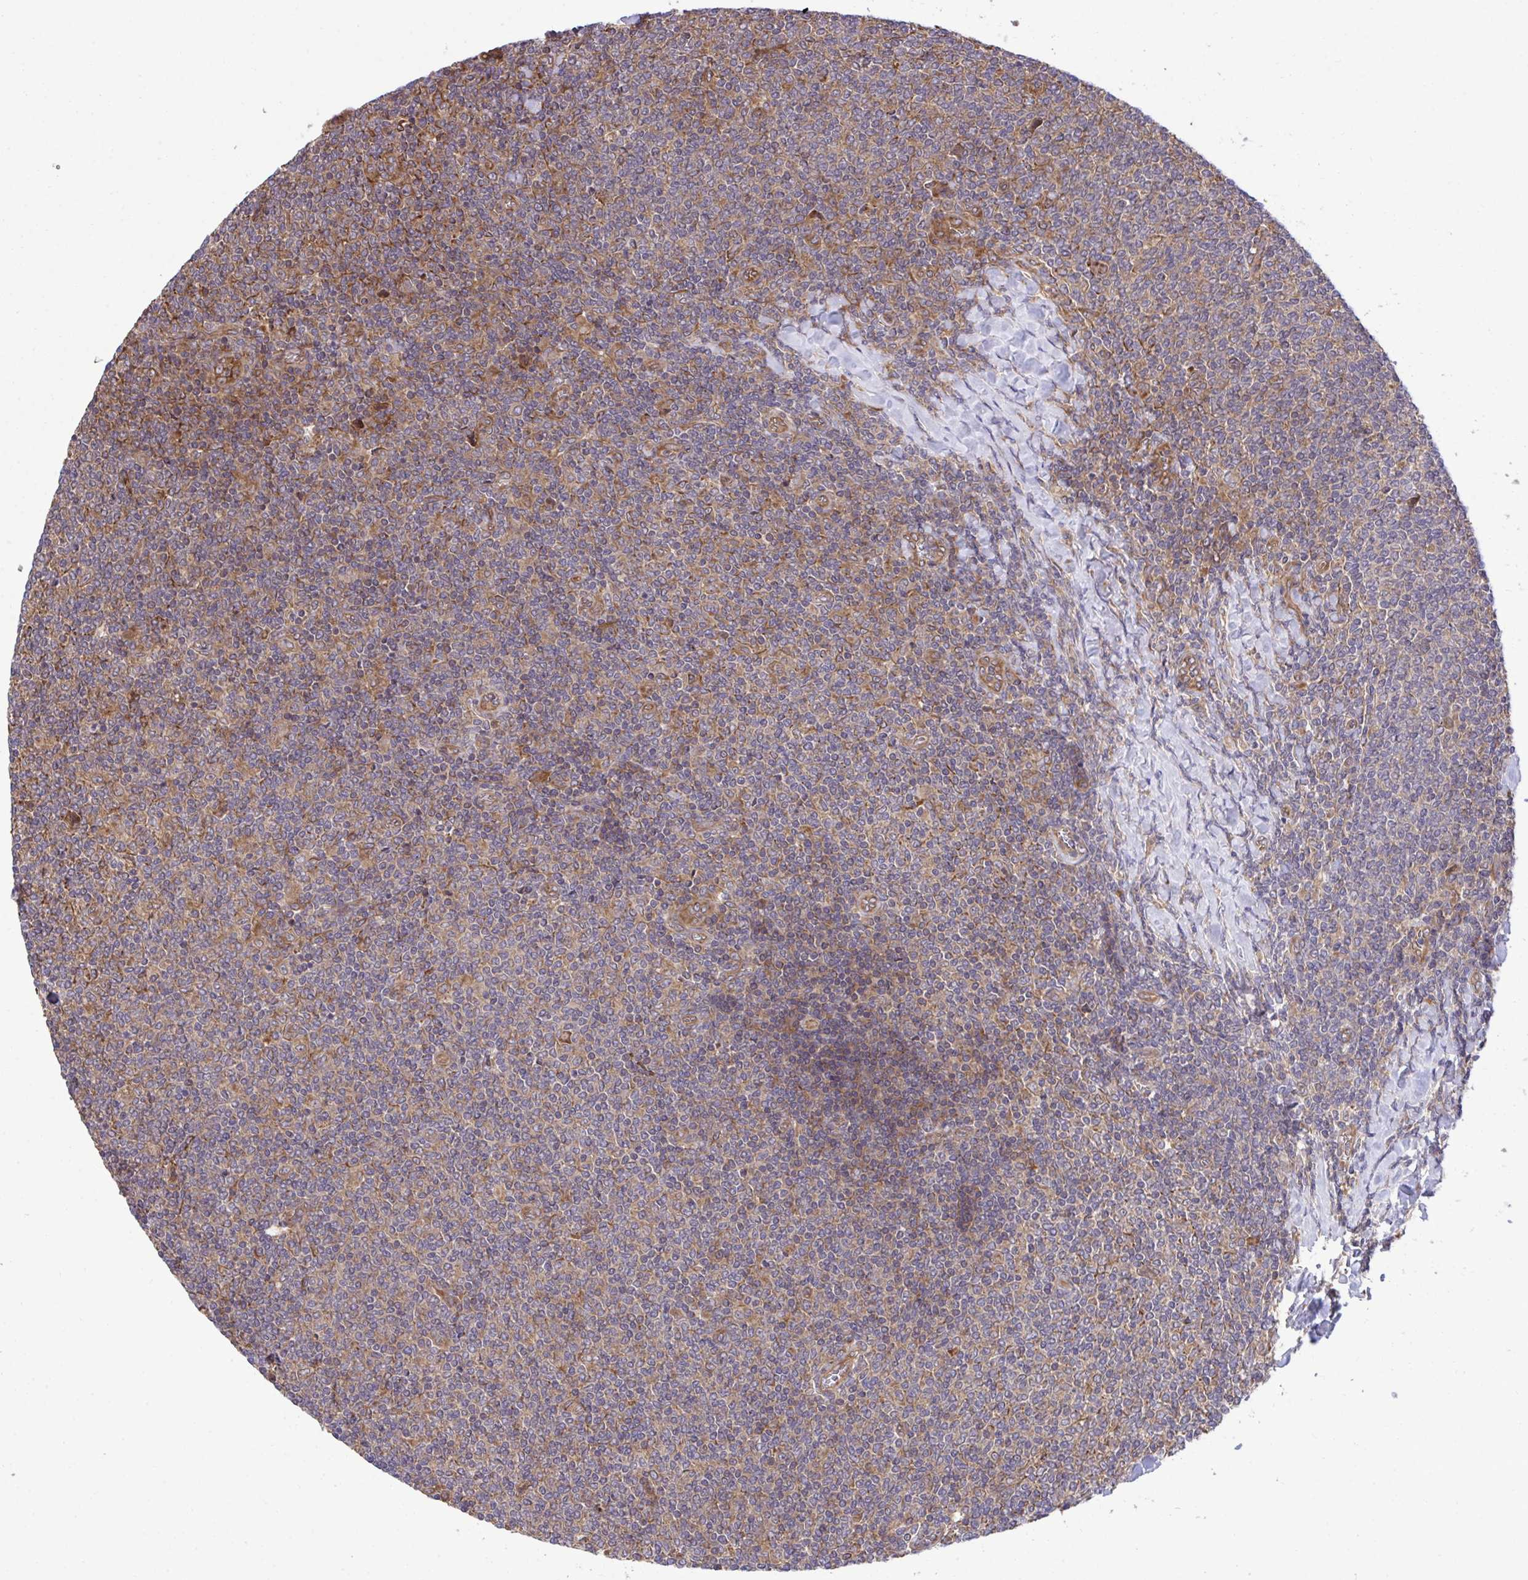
{"staining": {"intensity": "moderate", "quantity": "25%-75%", "location": "cytoplasmic/membranous"}, "tissue": "lymphoma", "cell_type": "Tumor cells", "image_type": "cancer", "snomed": [{"axis": "morphology", "description": "Malignant lymphoma, non-Hodgkin's type, Low grade"}, {"axis": "topography", "description": "Lymph node"}], "caption": "An immunohistochemistry (IHC) photomicrograph of neoplastic tissue is shown. Protein staining in brown labels moderate cytoplasmic/membranous positivity in malignant lymphoma, non-Hodgkin's type (low-grade) within tumor cells.", "gene": "RPS15", "patient": {"sex": "male", "age": 52}}